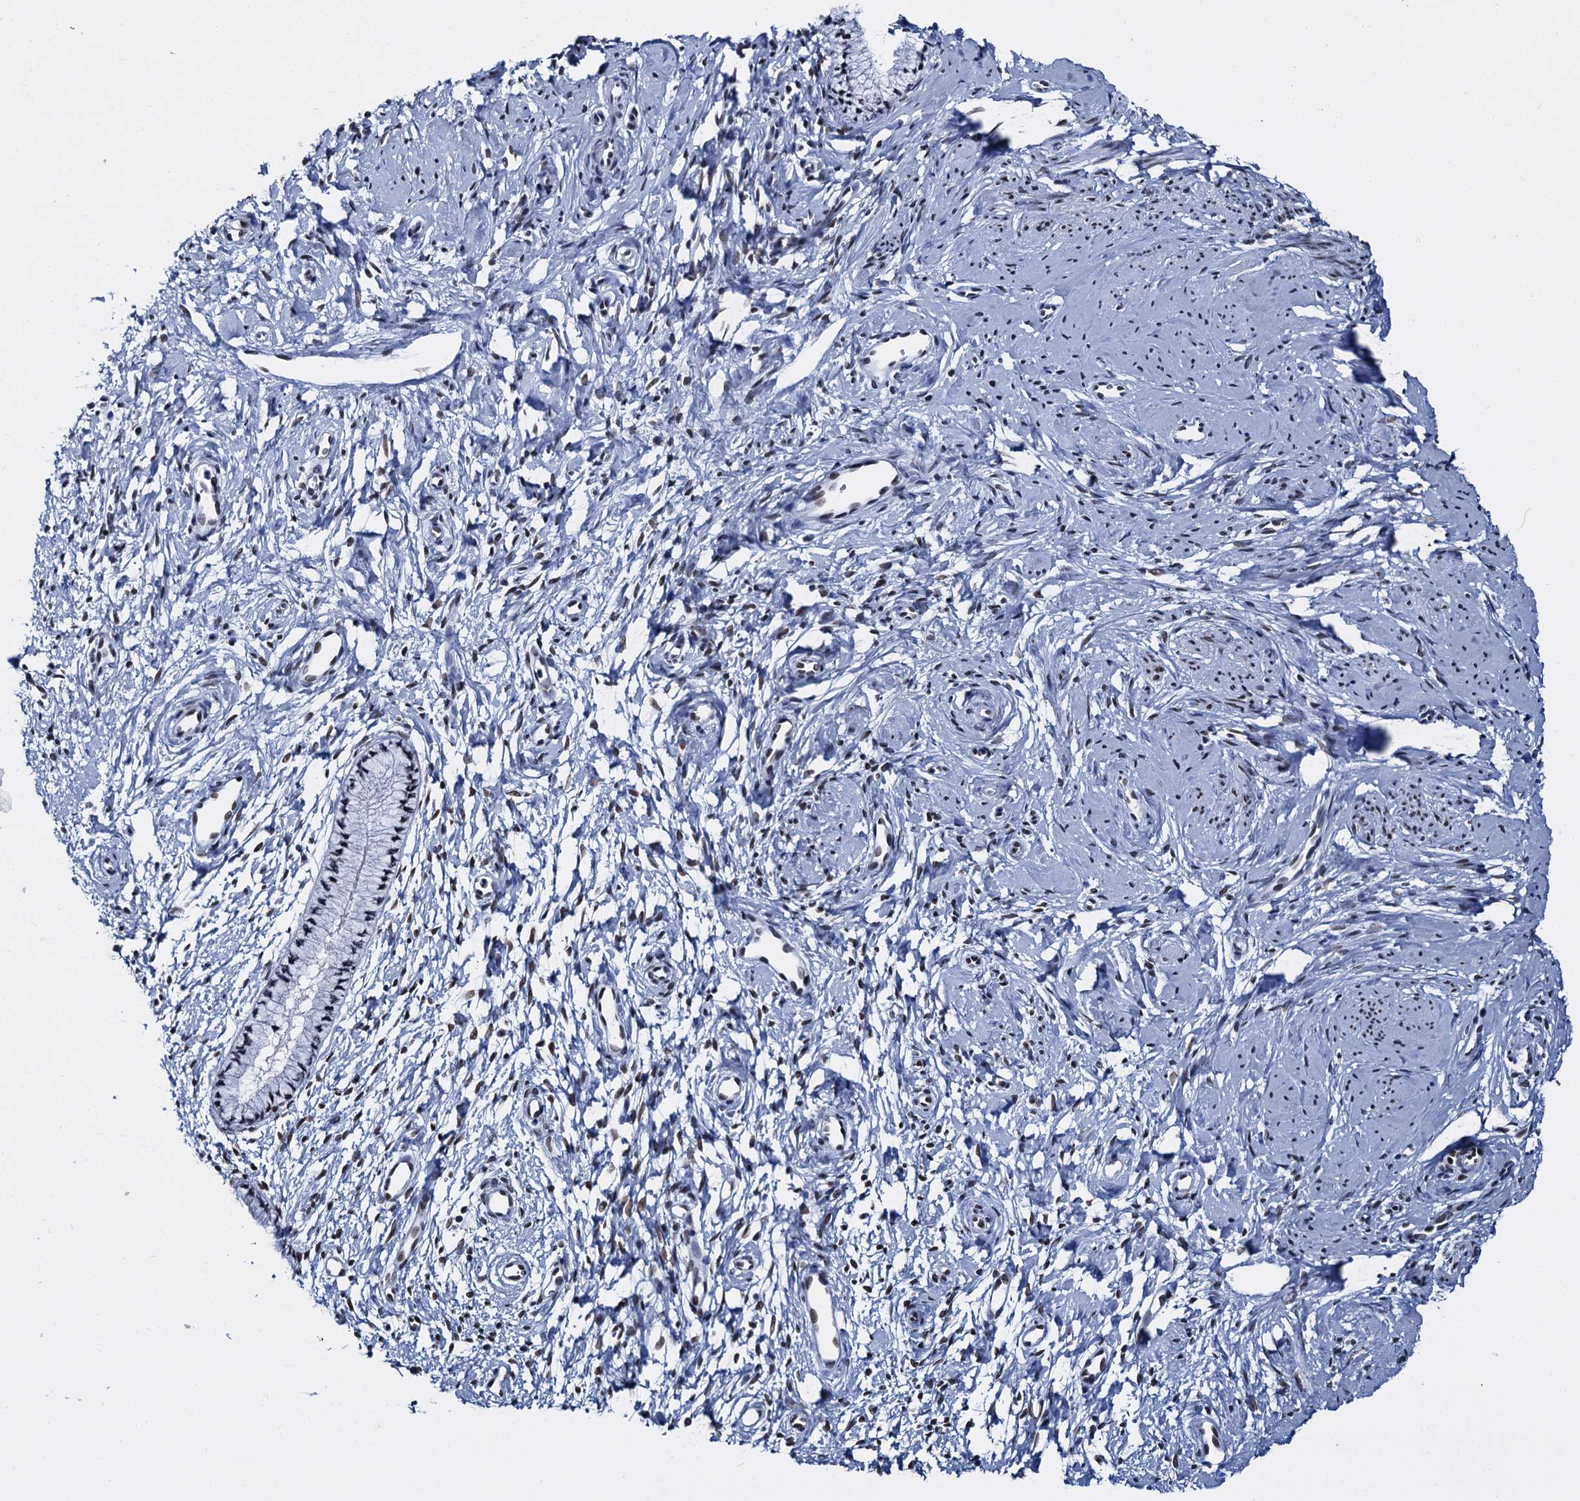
{"staining": {"intensity": "strong", "quantity": "25%-75%", "location": "nuclear"}, "tissue": "cervix", "cell_type": "Glandular cells", "image_type": "normal", "snomed": [{"axis": "morphology", "description": "Normal tissue, NOS"}, {"axis": "topography", "description": "Cervix"}], "caption": "Immunohistochemical staining of normal cervix demonstrates strong nuclear protein positivity in about 25%-75% of glandular cells. (DAB (3,3'-diaminobenzidine) = brown stain, brightfield microscopy at high magnification).", "gene": "CMAS", "patient": {"sex": "female", "age": 57}}